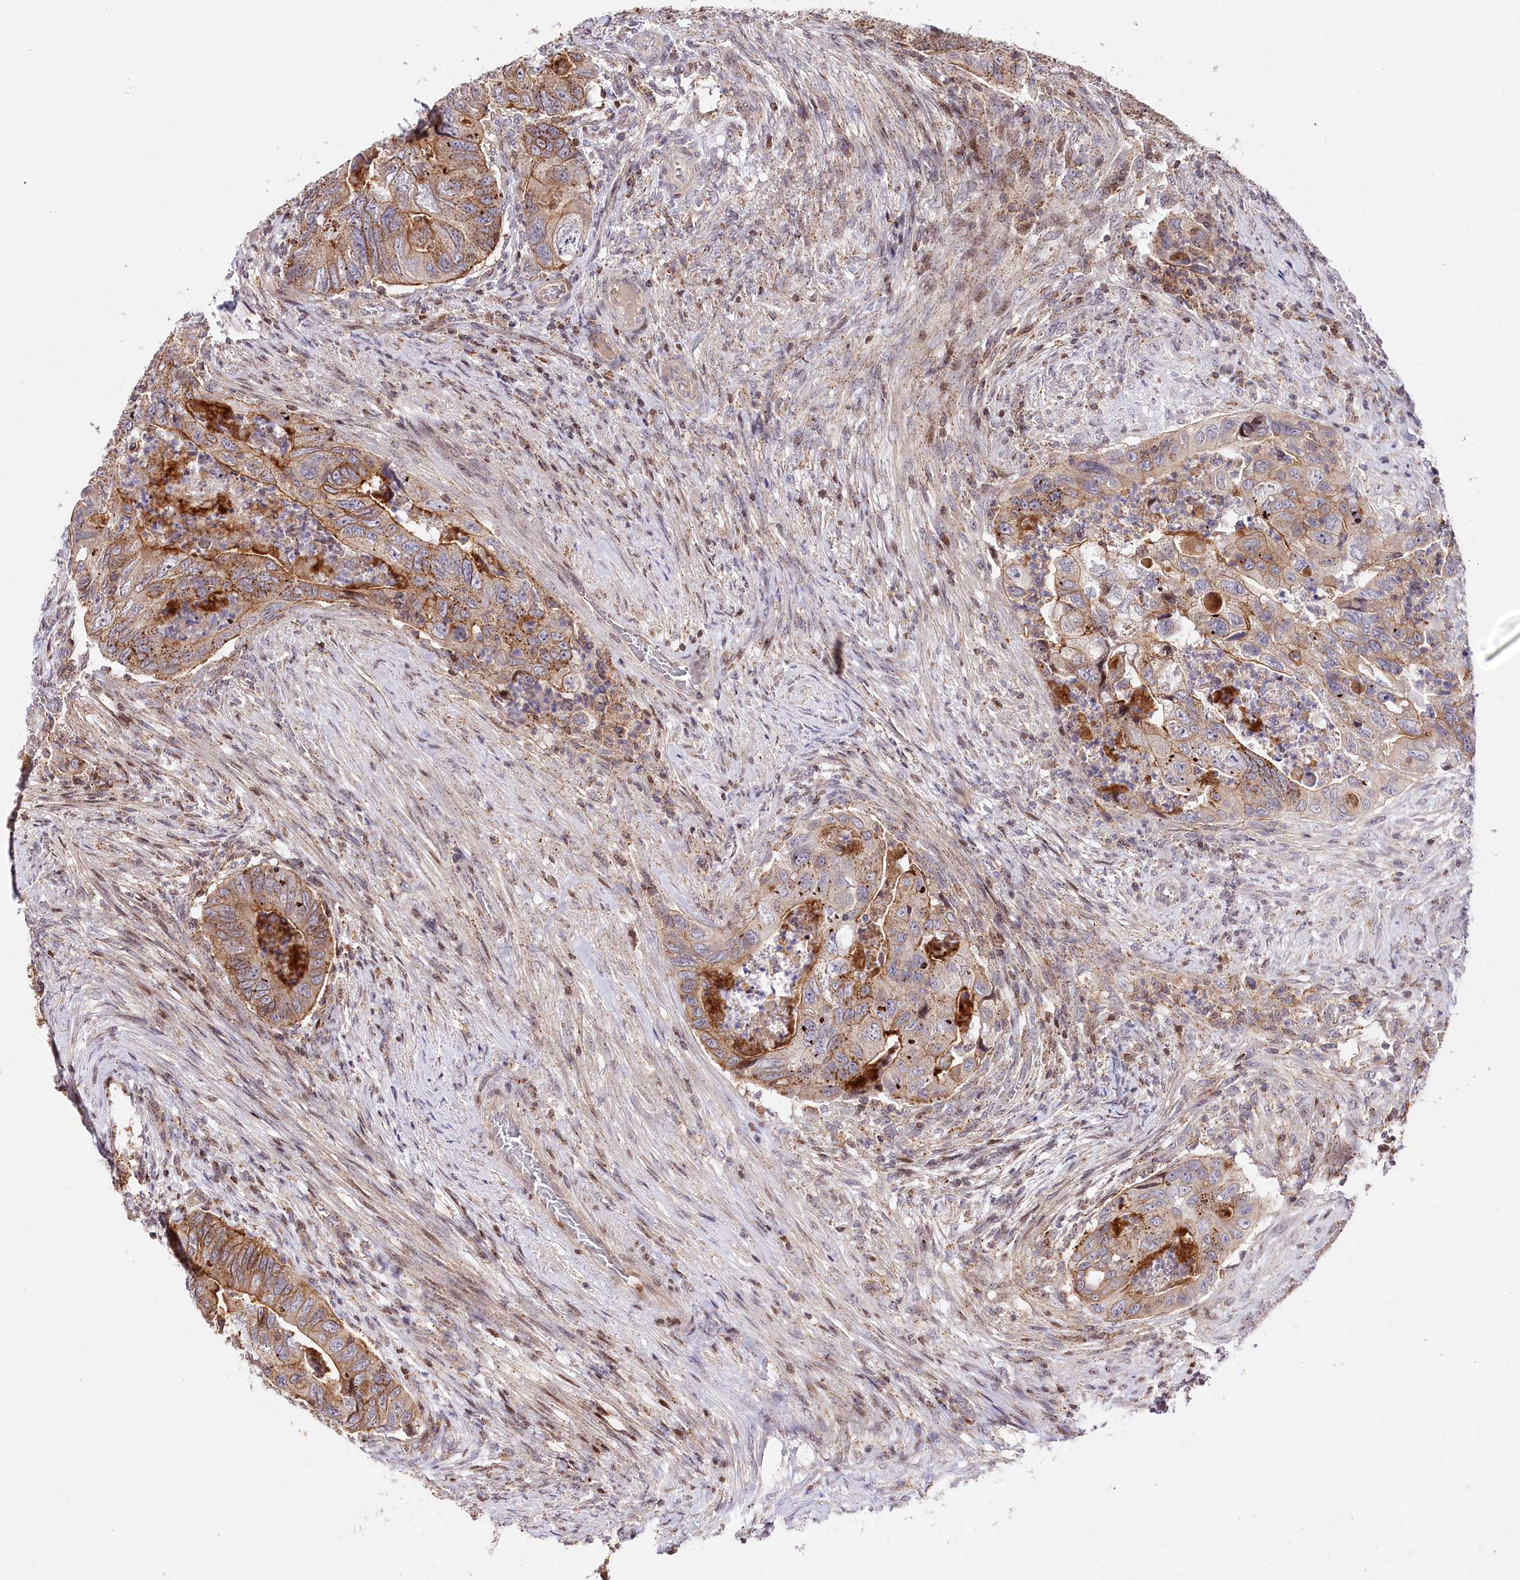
{"staining": {"intensity": "moderate", "quantity": "25%-75%", "location": "cytoplasmic/membranous"}, "tissue": "colorectal cancer", "cell_type": "Tumor cells", "image_type": "cancer", "snomed": [{"axis": "morphology", "description": "Adenocarcinoma, NOS"}, {"axis": "topography", "description": "Rectum"}], "caption": "Colorectal cancer tissue displays moderate cytoplasmic/membranous staining in about 25%-75% of tumor cells", "gene": "ZFYVE27", "patient": {"sex": "male", "age": 63}}